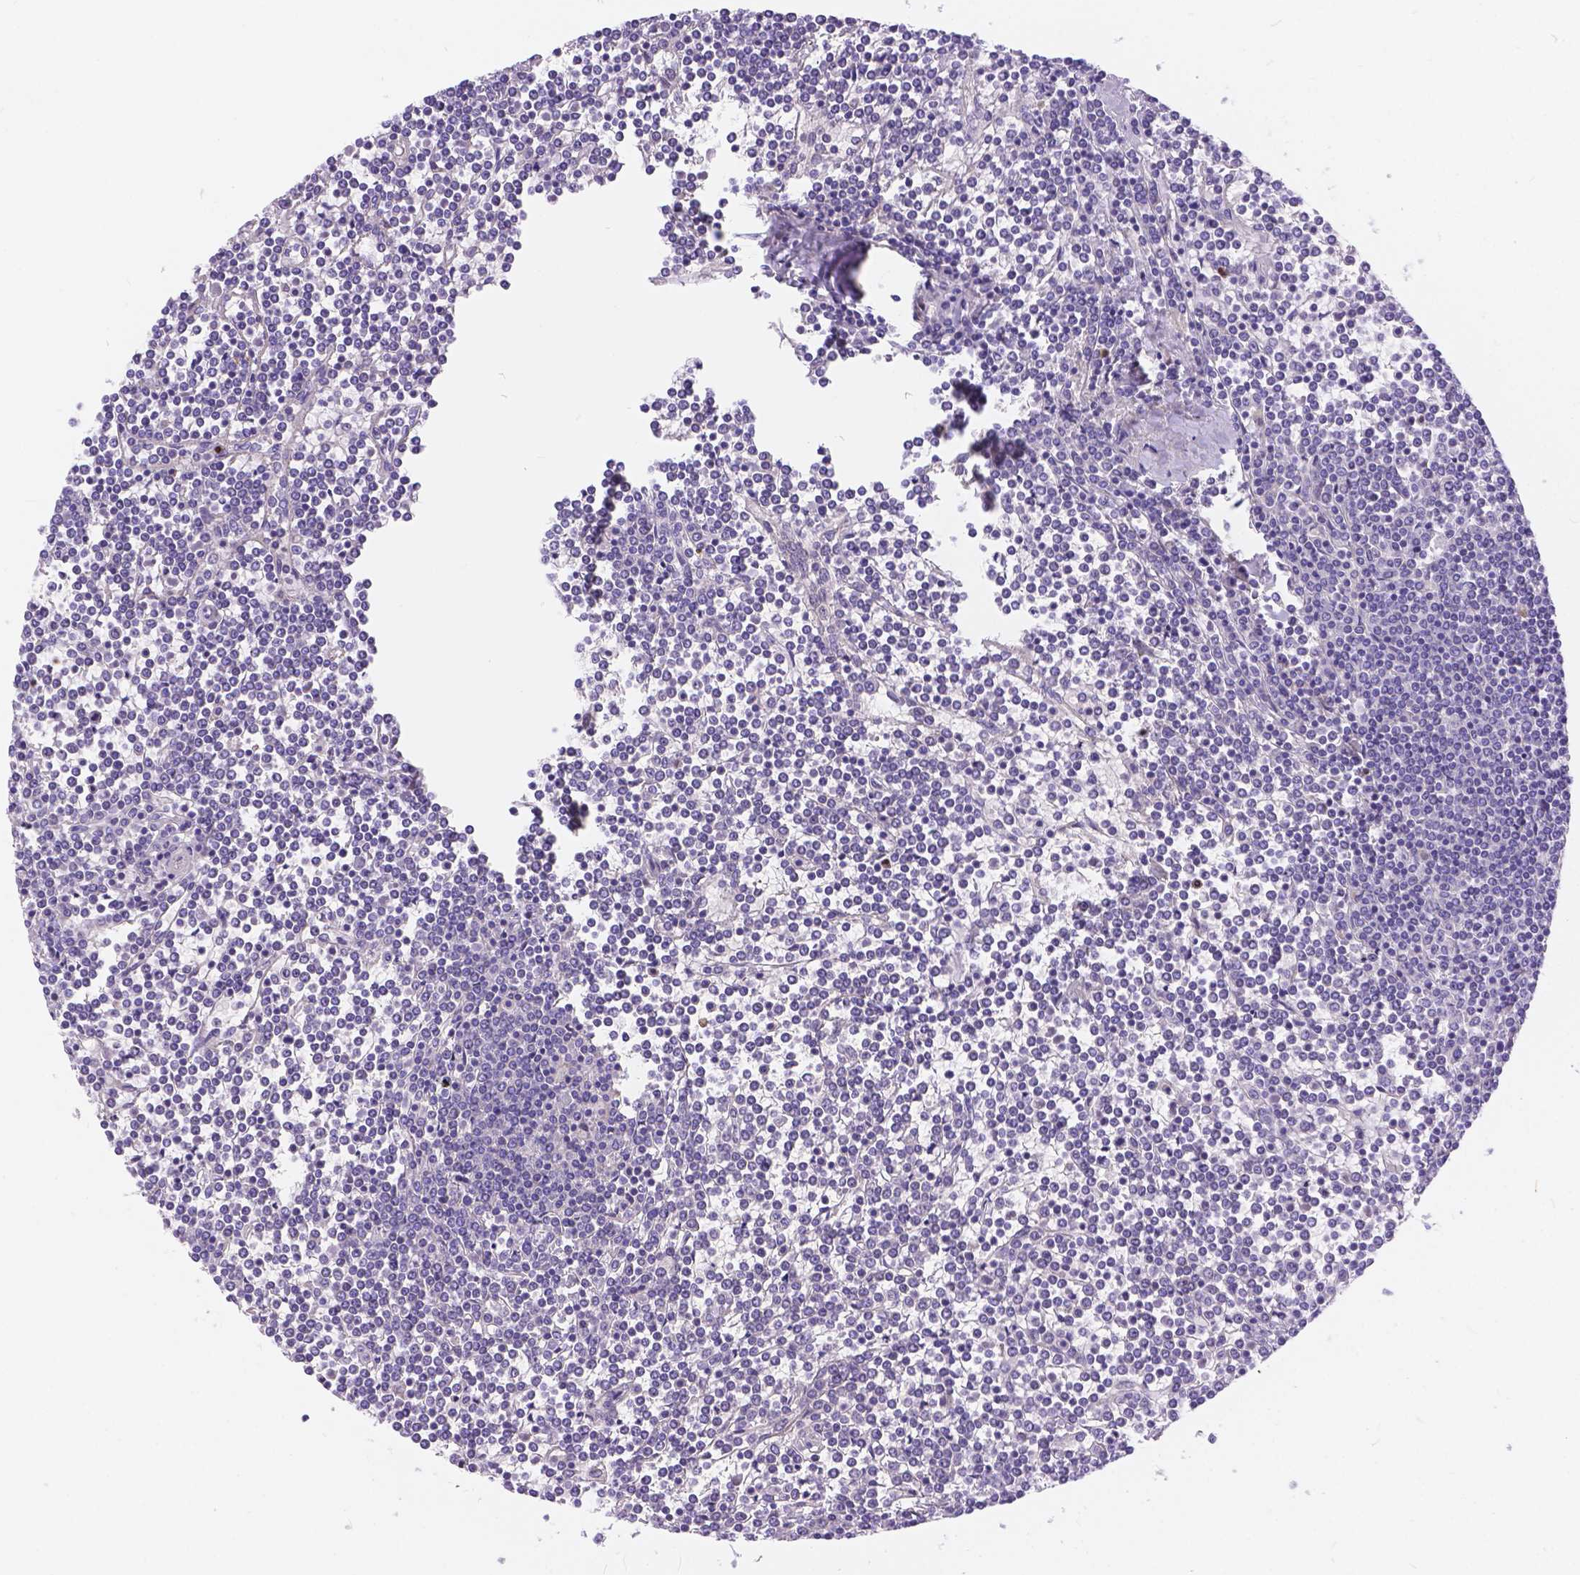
{"staining": {"intensity": "negative", "quantity": "none", "location": "none"}, "tissue": "lymphoma", "cell_type": "Tumor cells", "image_type": "cancer", "snomed": [{"axis": "morphology", "description": "Malignant lymphoma, non-Hodgkin's type, Low grade"}, {"axis": "topography", "description": "Spleen"}], "caption": "An image of human lymphoma is negative for staining in tumor cells.", "gene": "DLEC1", "patient": {"sex": "female", "age": 19}}